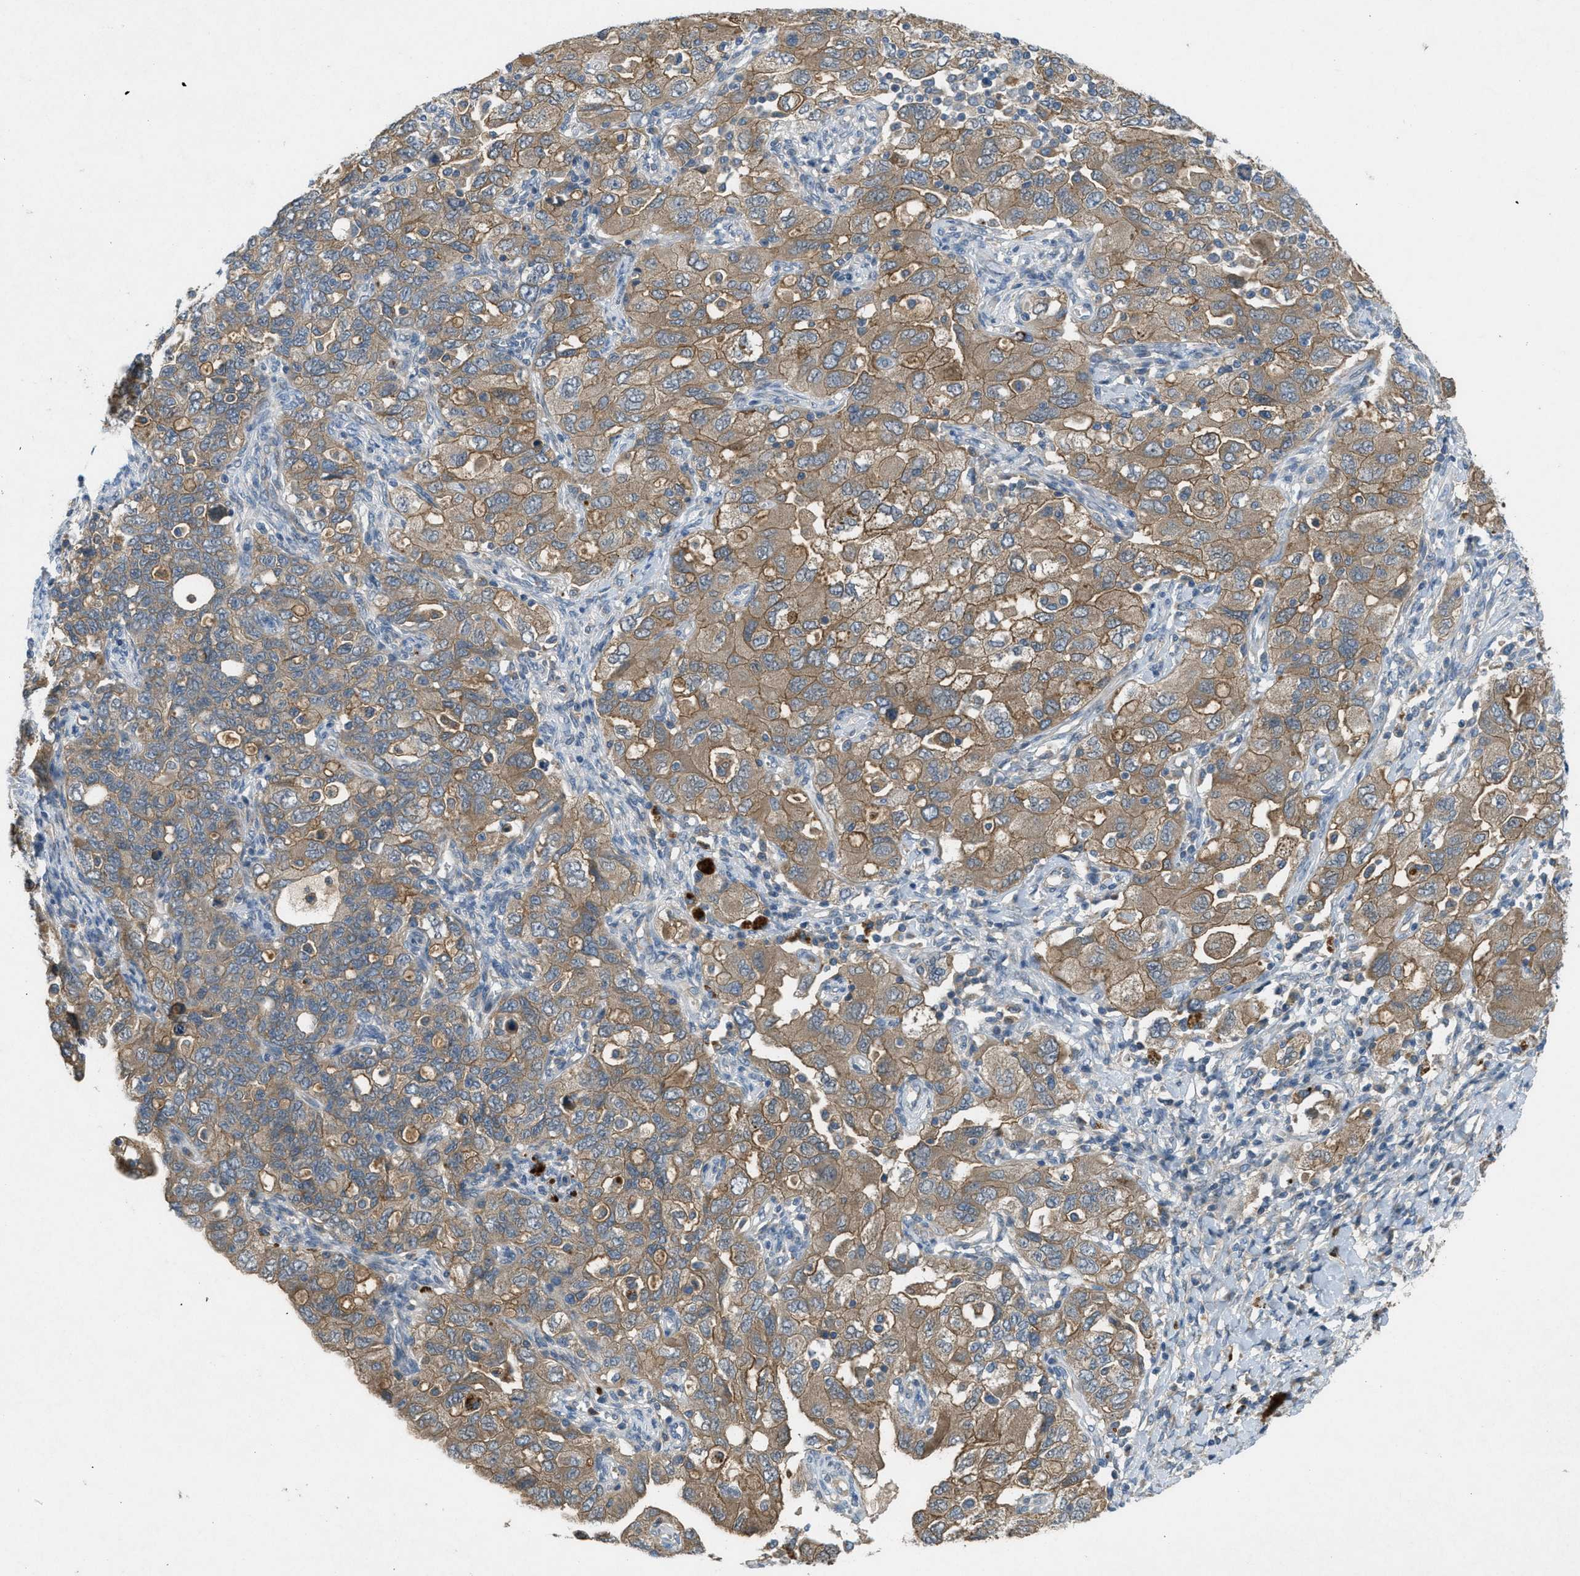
{"staining": {"intensity": "moderate", "quantity": ">75%", "location": "cytoplasmic/membranous"}, "tissue": "ovarian cancer", "cell_type": "Tumor cells", "image_type": "cancer", "snomed": [{"axis": "morphology", "description": "Carcinoma, NOS"}, {"axis": "morphology", "description": "Cystadenocarcinoma, serous, NOS"}, {"axis": "topography", "description": "Ovary"}], "caption": "Ovarian cancer (carcinoma) stained with IHC reveals moderate cytoplasmic/membranous expression in approximately >75% of tumor cells.", "gene": "ADCY6", "patient": {"sex": "female", "age": 69}}